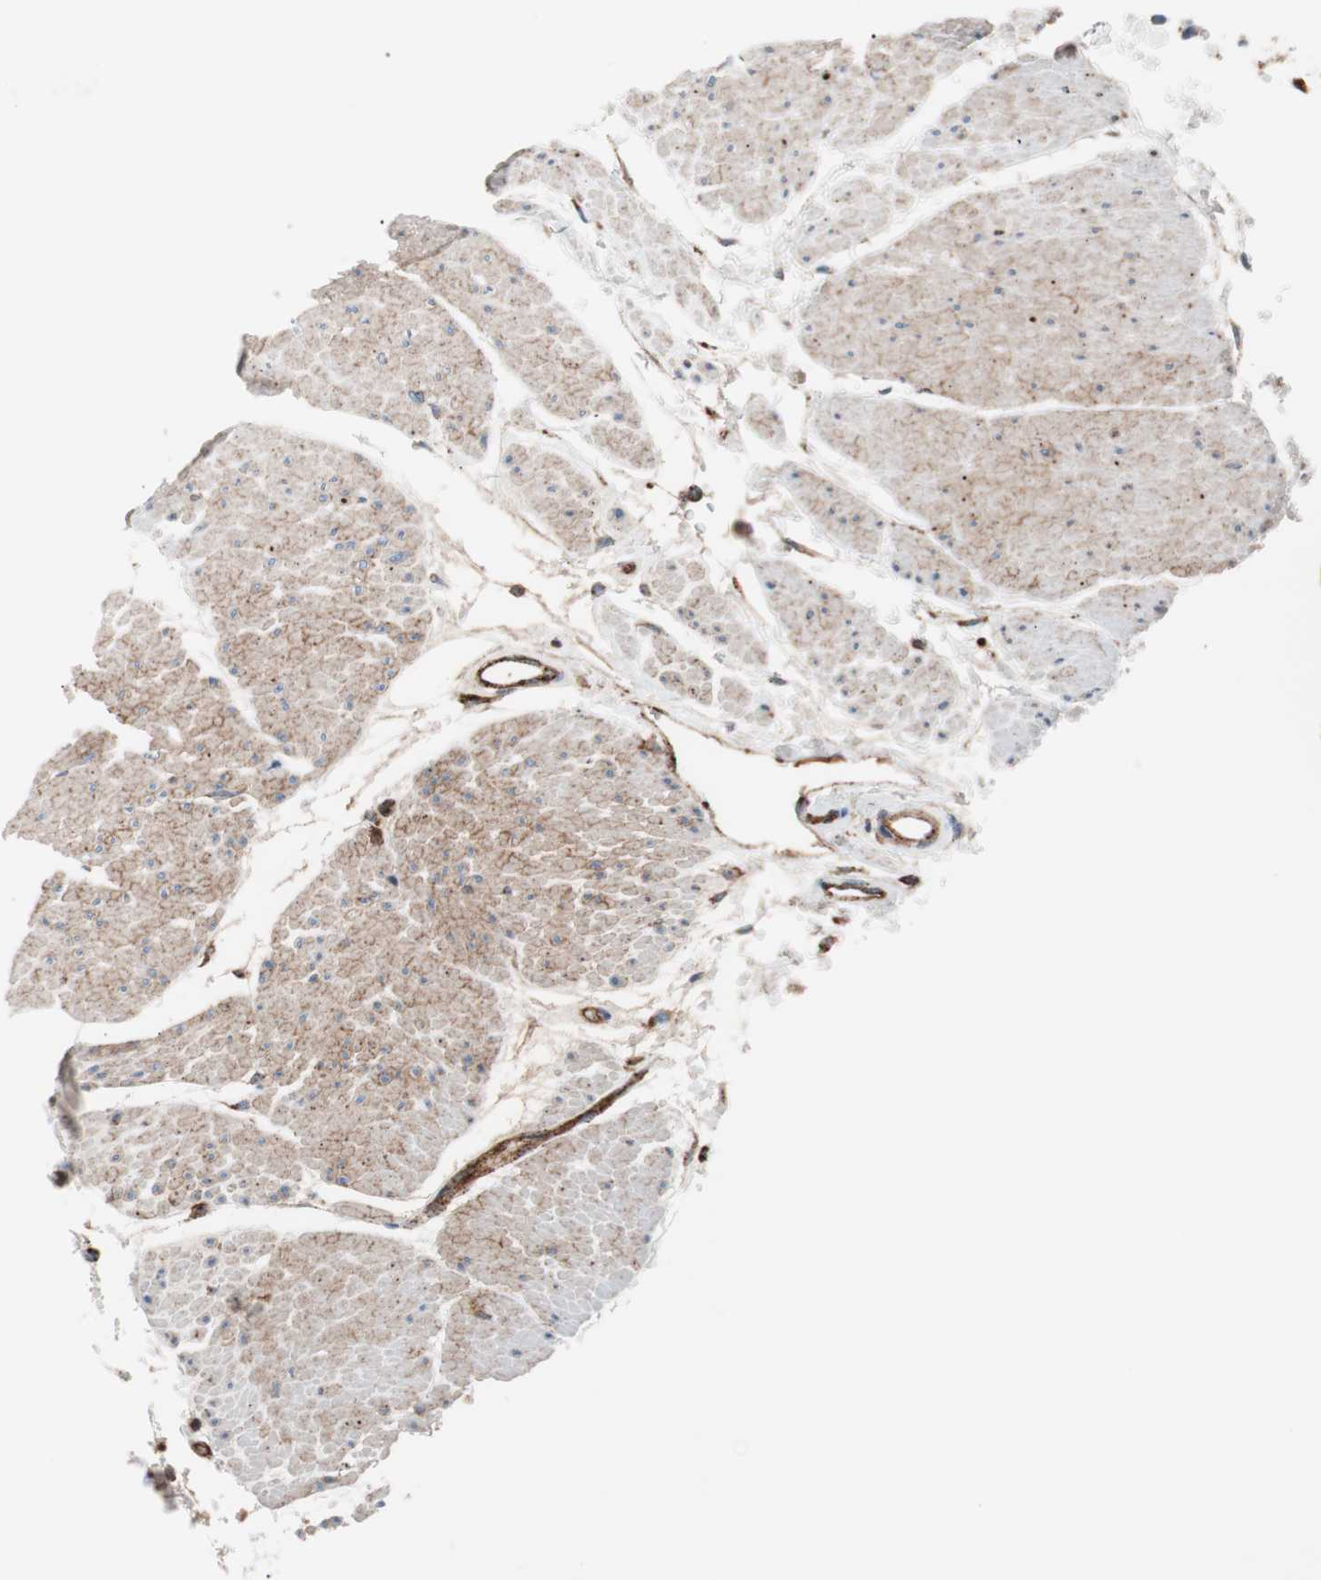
{"staining": {"intensity": "strong", "quantity": ">75%", "location": "cytoplasmic/membranous"}, "tissue": "urinary bladder", "cell_type": "Urothelial cells", "image_type": "normal", "snomed": [{"axis": "morphology", "description": "Normal tissue, NOS"}, {"axis": "topography", "description": "Urinary bladder"}], "caption": "About >75% of urothelial cells in unremarkable urinary bladder exhibit strong cytoplasmic/membranous protein staining as visualized by brown immunohistochemical staining.", "gene": "FLOT2", "patient": {"sex": "male", "age": 51}}